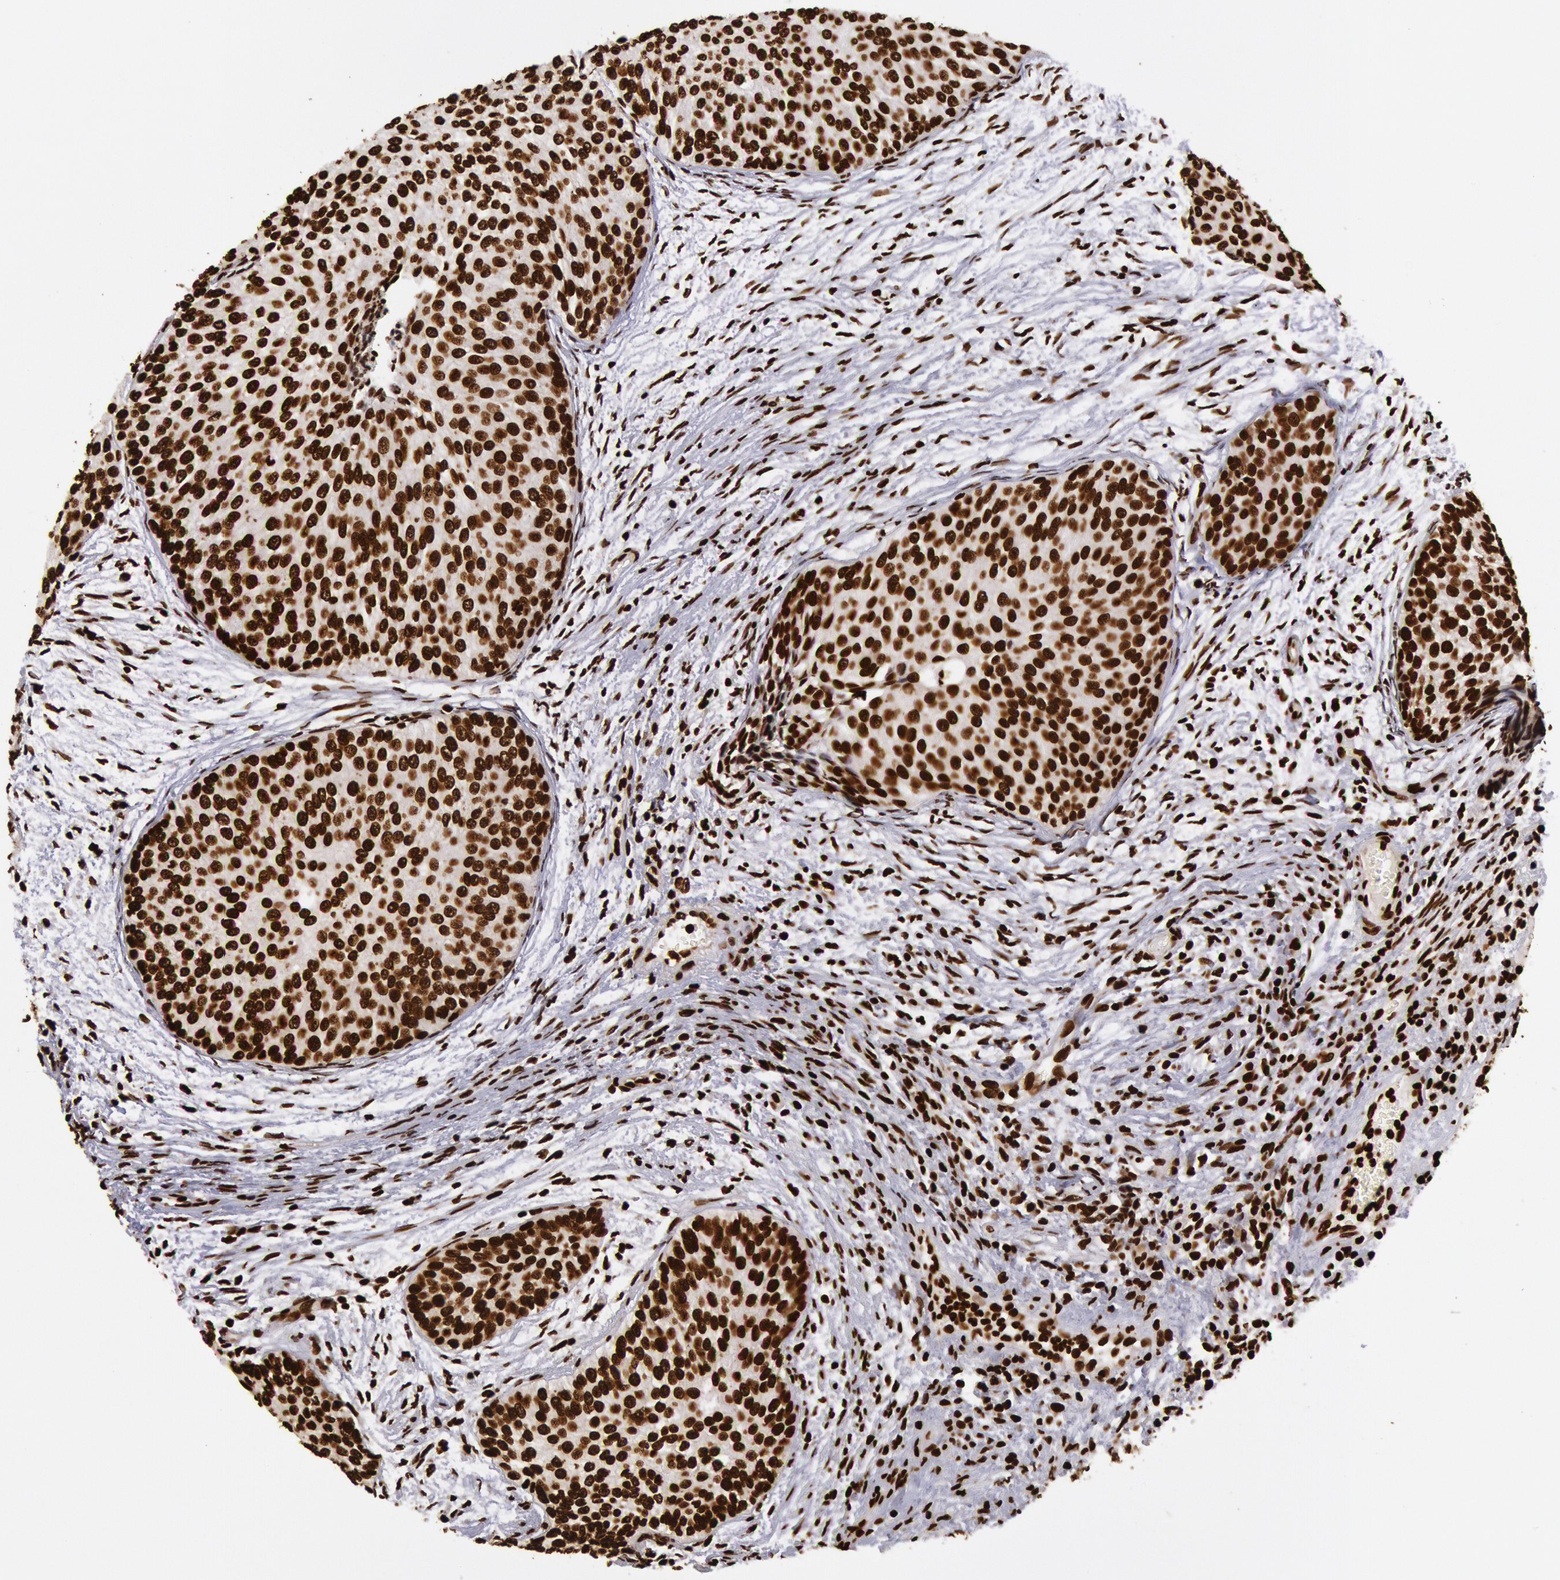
{"staining": {"intensity": "strong", "quantity": ">75%", "location": "nuclear"}, "tissue": "urothelial cancer", "cell_type": "Tumor cells", "image_type": "cancer", "snomed": [{"axis": "morphology", "description": "Urothelial carcinoma, Low grade"}, {"axis": "topography", "description": "Urinary bladder"}], "caption": "IHC (DAB (3,3'-diaminobenzidine)) staining of urothelial cancer displays strong nuclear protein staining in about >75% of tumor cells. Nuclei are stained in blue.", "gene": "H3-4", "patient": {"sex": "male", "age": 84}}